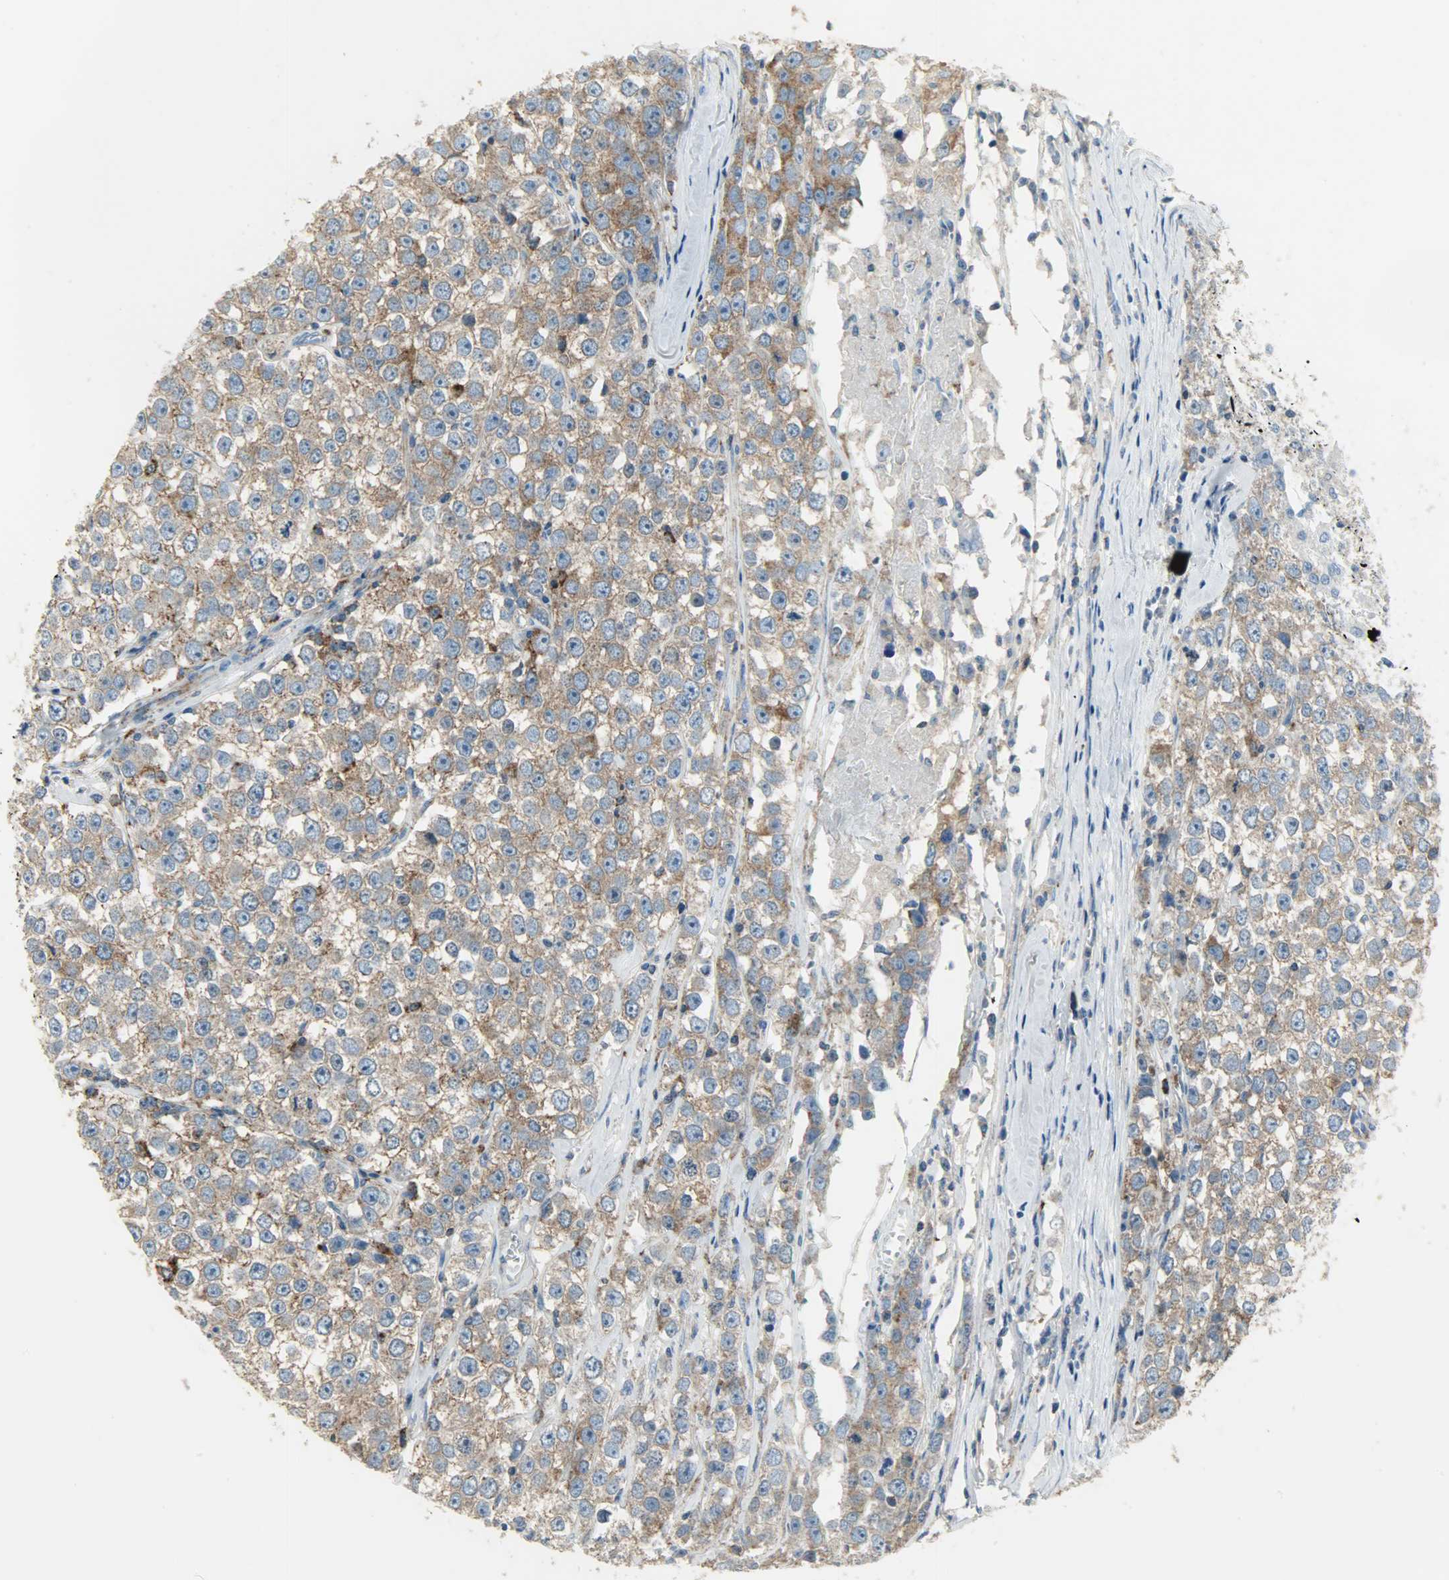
{"staining": {"intensity": "moderate", "quantity": ">75%", "location": "cytoplasmic/membranous"}, "tissue": "testis cancer", "cell_type": "Tumor cells", "image_type": "cancer", "snomed": [{"axis": "morphology", "description": "Seminoma, NOS"}, {"axis": "morphology", "description": "Carcinoma, Embryonal, NOS"}, {"axis": "topography", "description": "Testis"}], "caption": "Human testis cancer (seminoma) stained with a brown dye displays moderate cytoplasmic/membranous positive staining in approximately >75% of tumor cells.", "gene": "DNAJA4", "patient": {"sex": "male", "age": 52}}